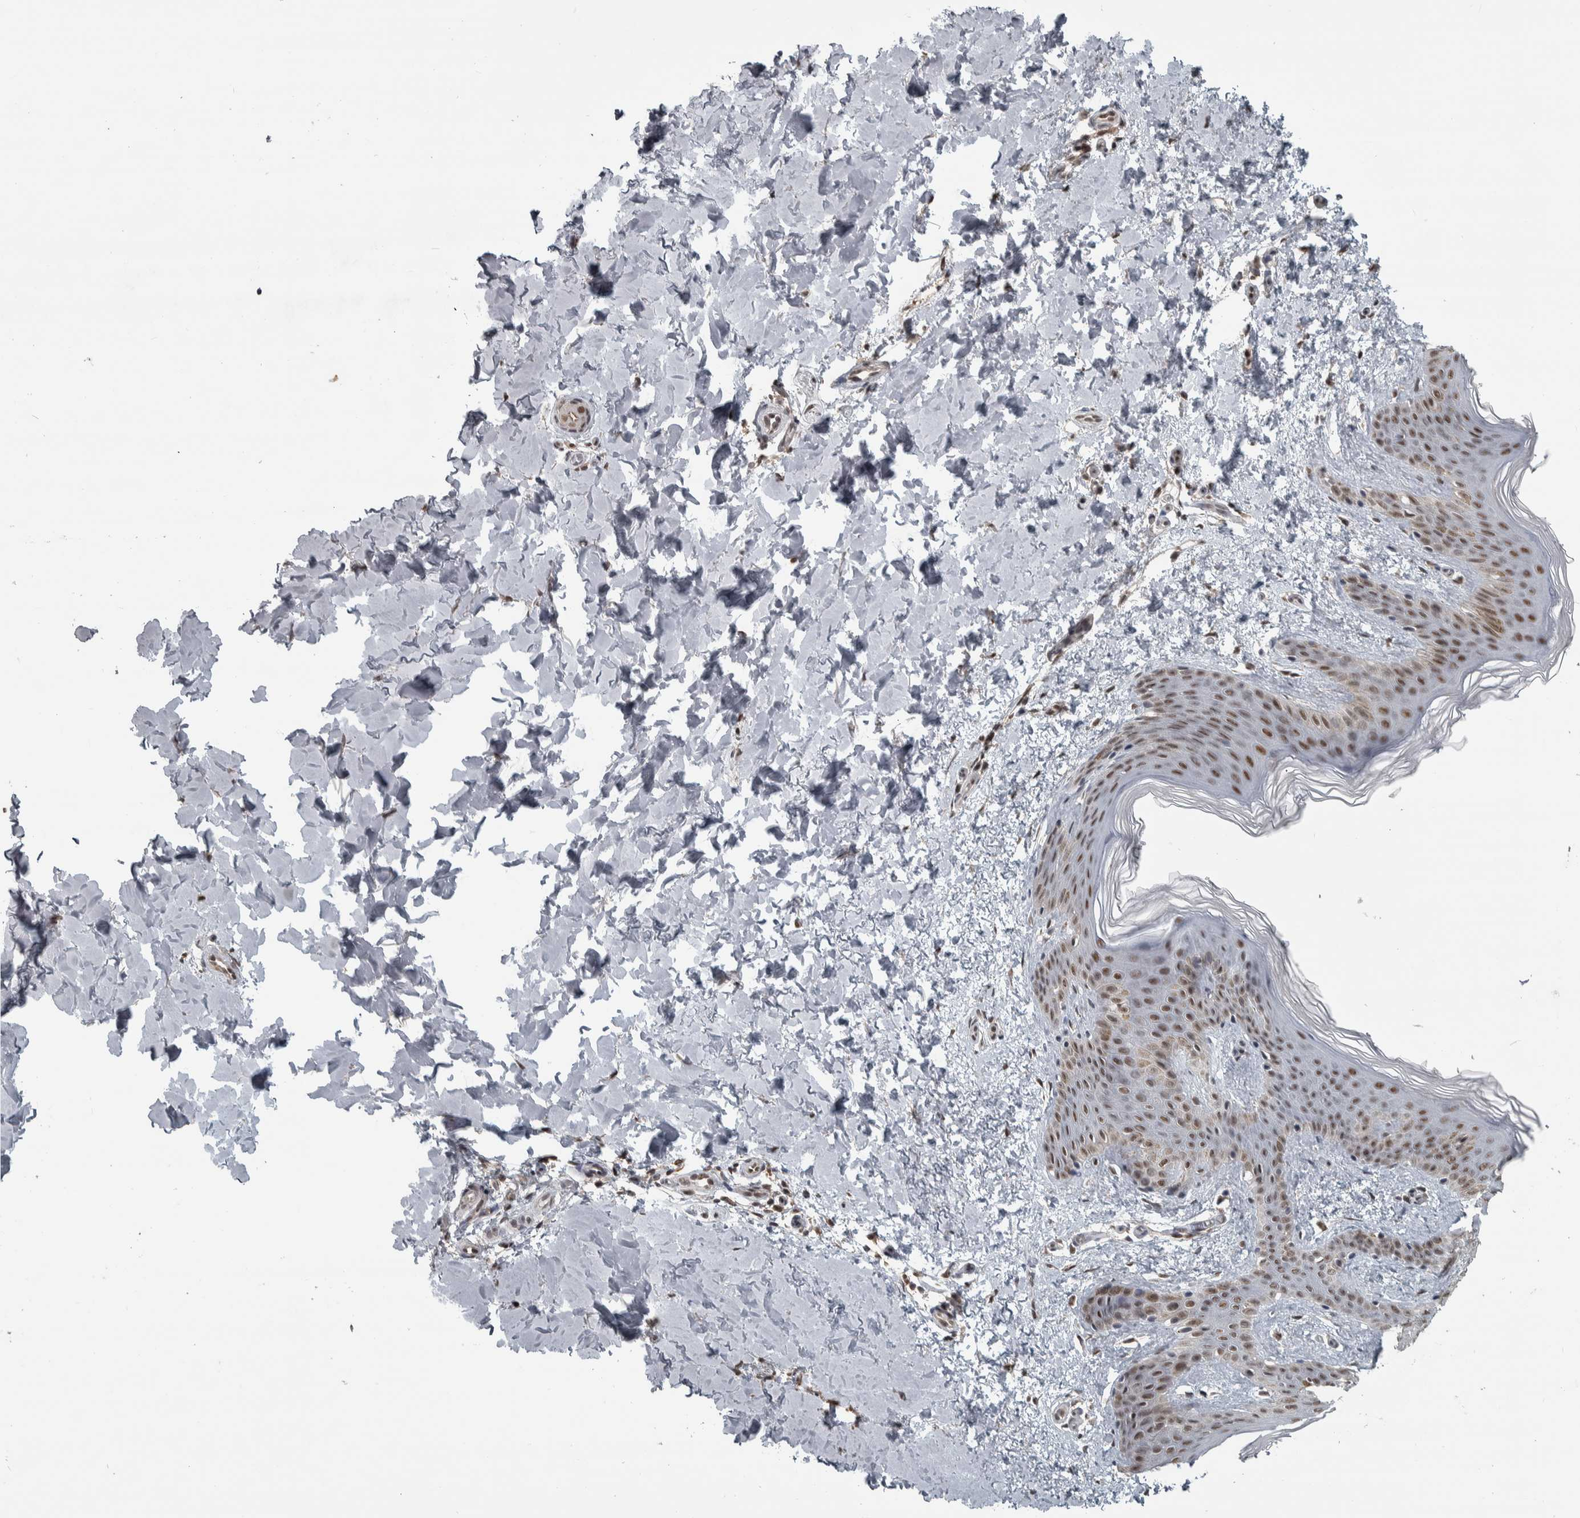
{"staining": {"intensity": "moderate", "quantity": ">75%", "location": "nuclear"}, "tissue": "skin", "cell_type": "Fibroblasts", "image_type": "normal", "snomed": [{"axis": "morphology", "description": "Normal tissue, NOS"}, {"axis": "morphology", "description": "Neoplasm, benign, NOS"}, {"axis": "topography", "description": "Skin"}, {"axis": "topography", "description": "Soft tissue"}], "caption": "Immunohistochemistry (IHC) micrograph of unremarkable skin: skin stained using immunohistochemistry demonstrates medium levels of moderate protein expression localized specifically in the nuclear of fibroblasts, appearing as a nuclear brown color.", "gene": "DDX42", "patient": {"sex": "male", "age": 26}}